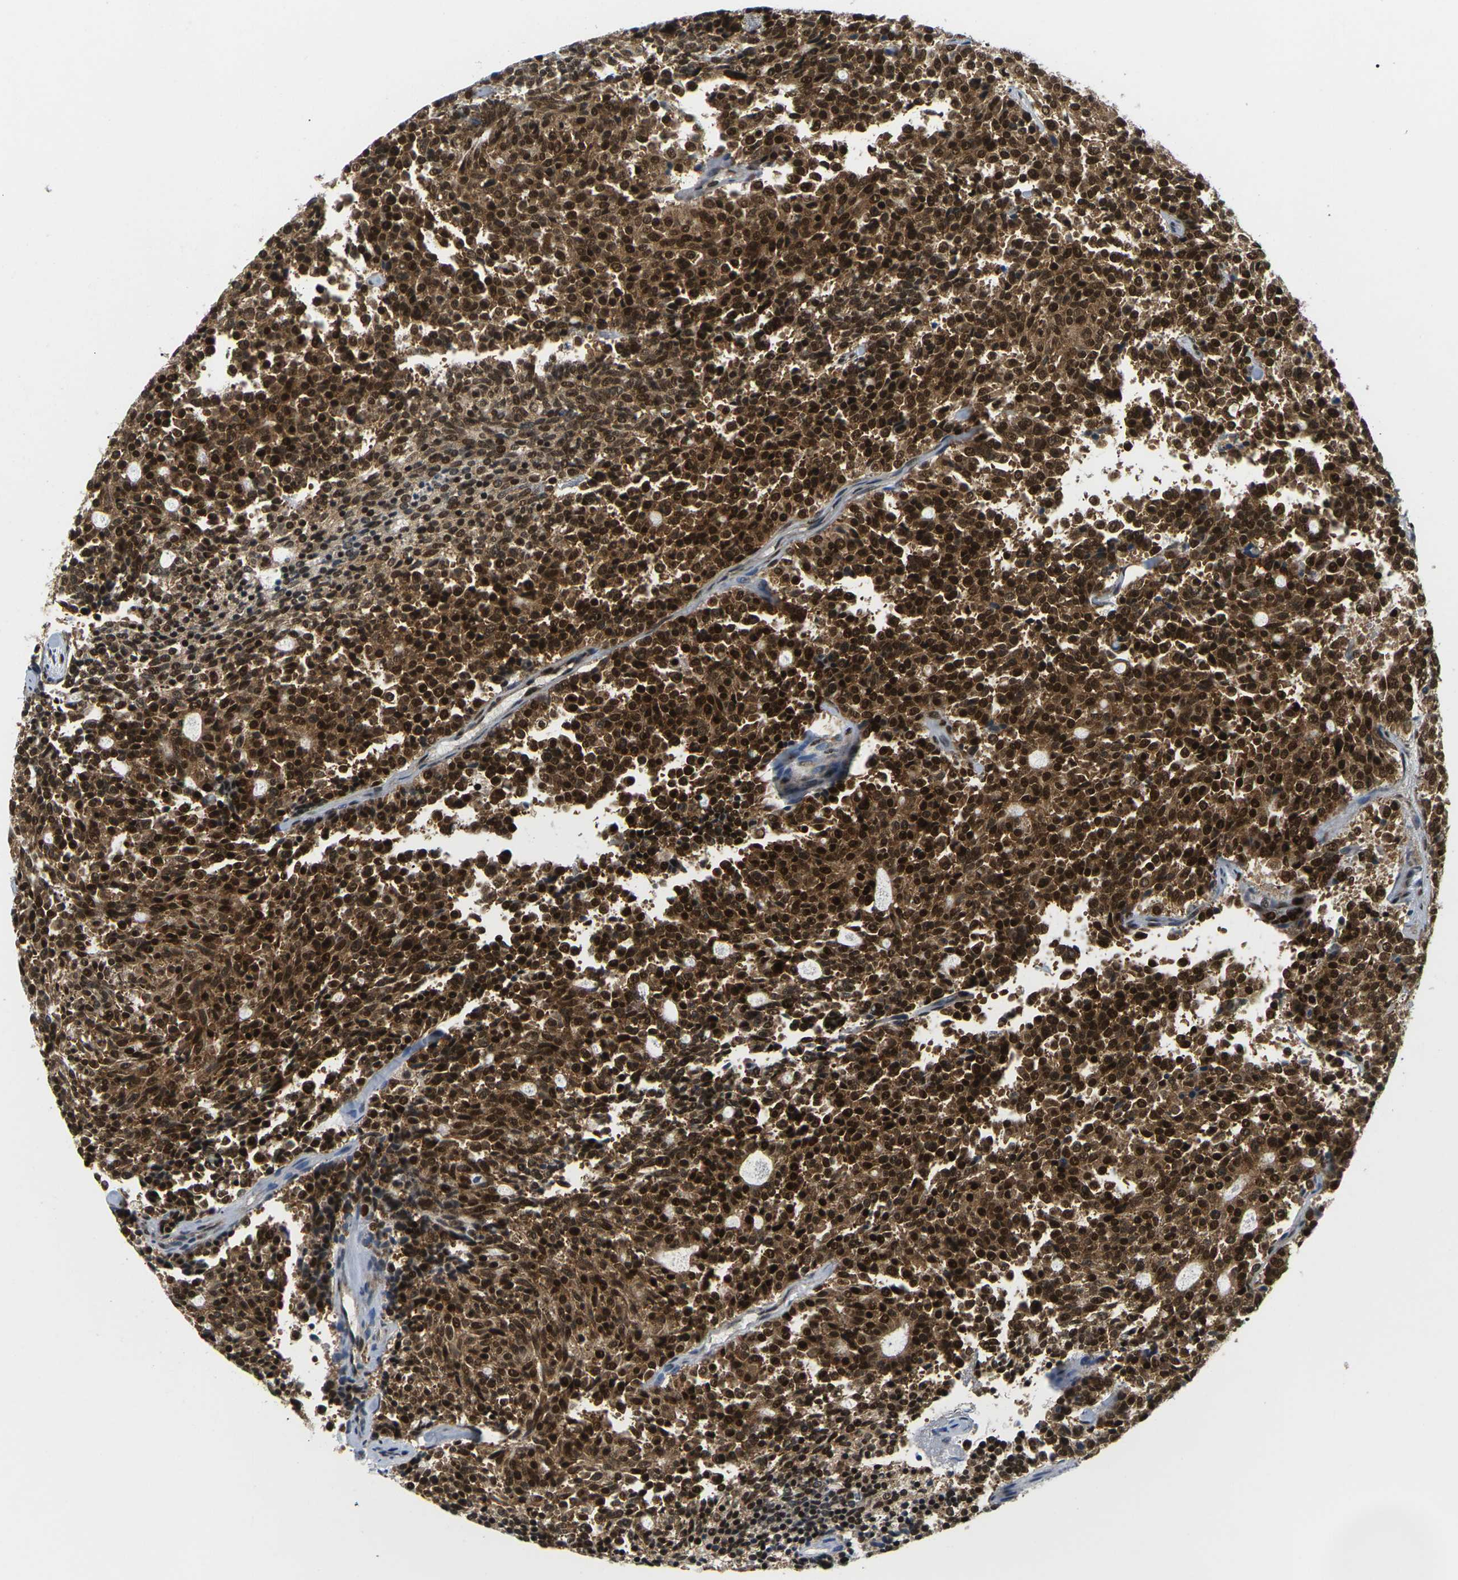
{"staining": {"intensity": "strong", "quantity": ">75%", "location": "cytoplasmic/membranous,nuclear"}, "tissue": "carcinoid", "cell_type": "Tumor cells", "image_type": "cancer", "snomed": [{"axis": "morphology", "description": "Carcinoid, malignant, NOS"}, {"axis": "topography", "description": "Pancreas"}], "caption": "The histopathology image shows staining of malignant carcinoid, revealing strong cytoplasmic/membranous and nuclear protein positivity (brown color) within tumor cells.", "gene": "CELF1", "patient": {"sex": "female", "age": 54}}